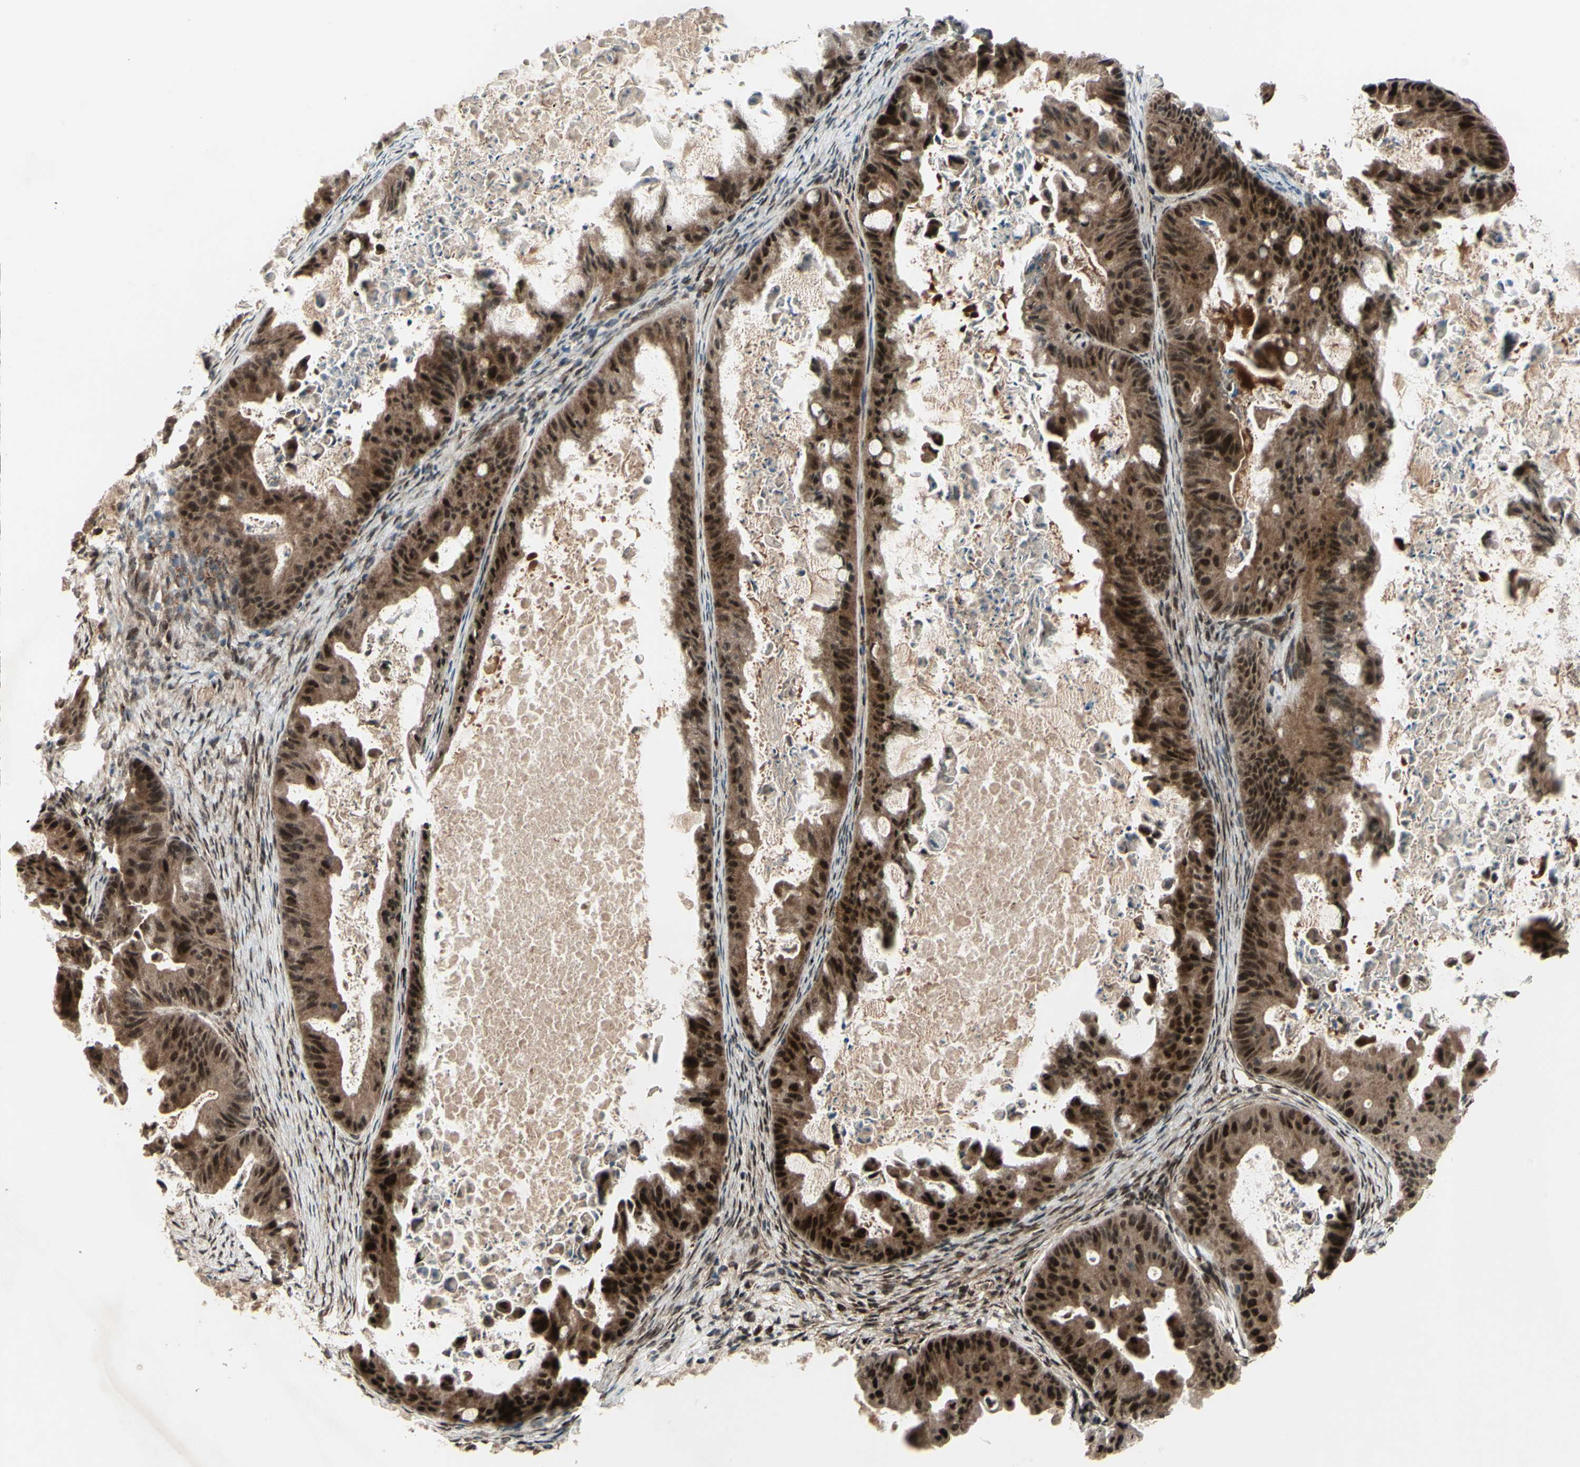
{"staining": {"intensity": "strong", "quantity": ">75%", "location": "cytoplasmic/membranous,nuclear"}, "tissue": "ovarian cancer", "cell_type": "Tumor cells", "image_type": "cancer", "snomed": [{"axis": "morphology", "description": "Cystadenocarcinoma, mucinous, NOS"}, {"axis": "topography", "description": "Ovary"}], "caption": "IHC of human mucinous cystadenocarcinoma (ovarian) reveals high levels of strong cytoplasmic/membranous and nuclear staining in approximately >75% of tumor cells.", "gene": "MLF2", "patient": {"sex": "female", "age": 37}}